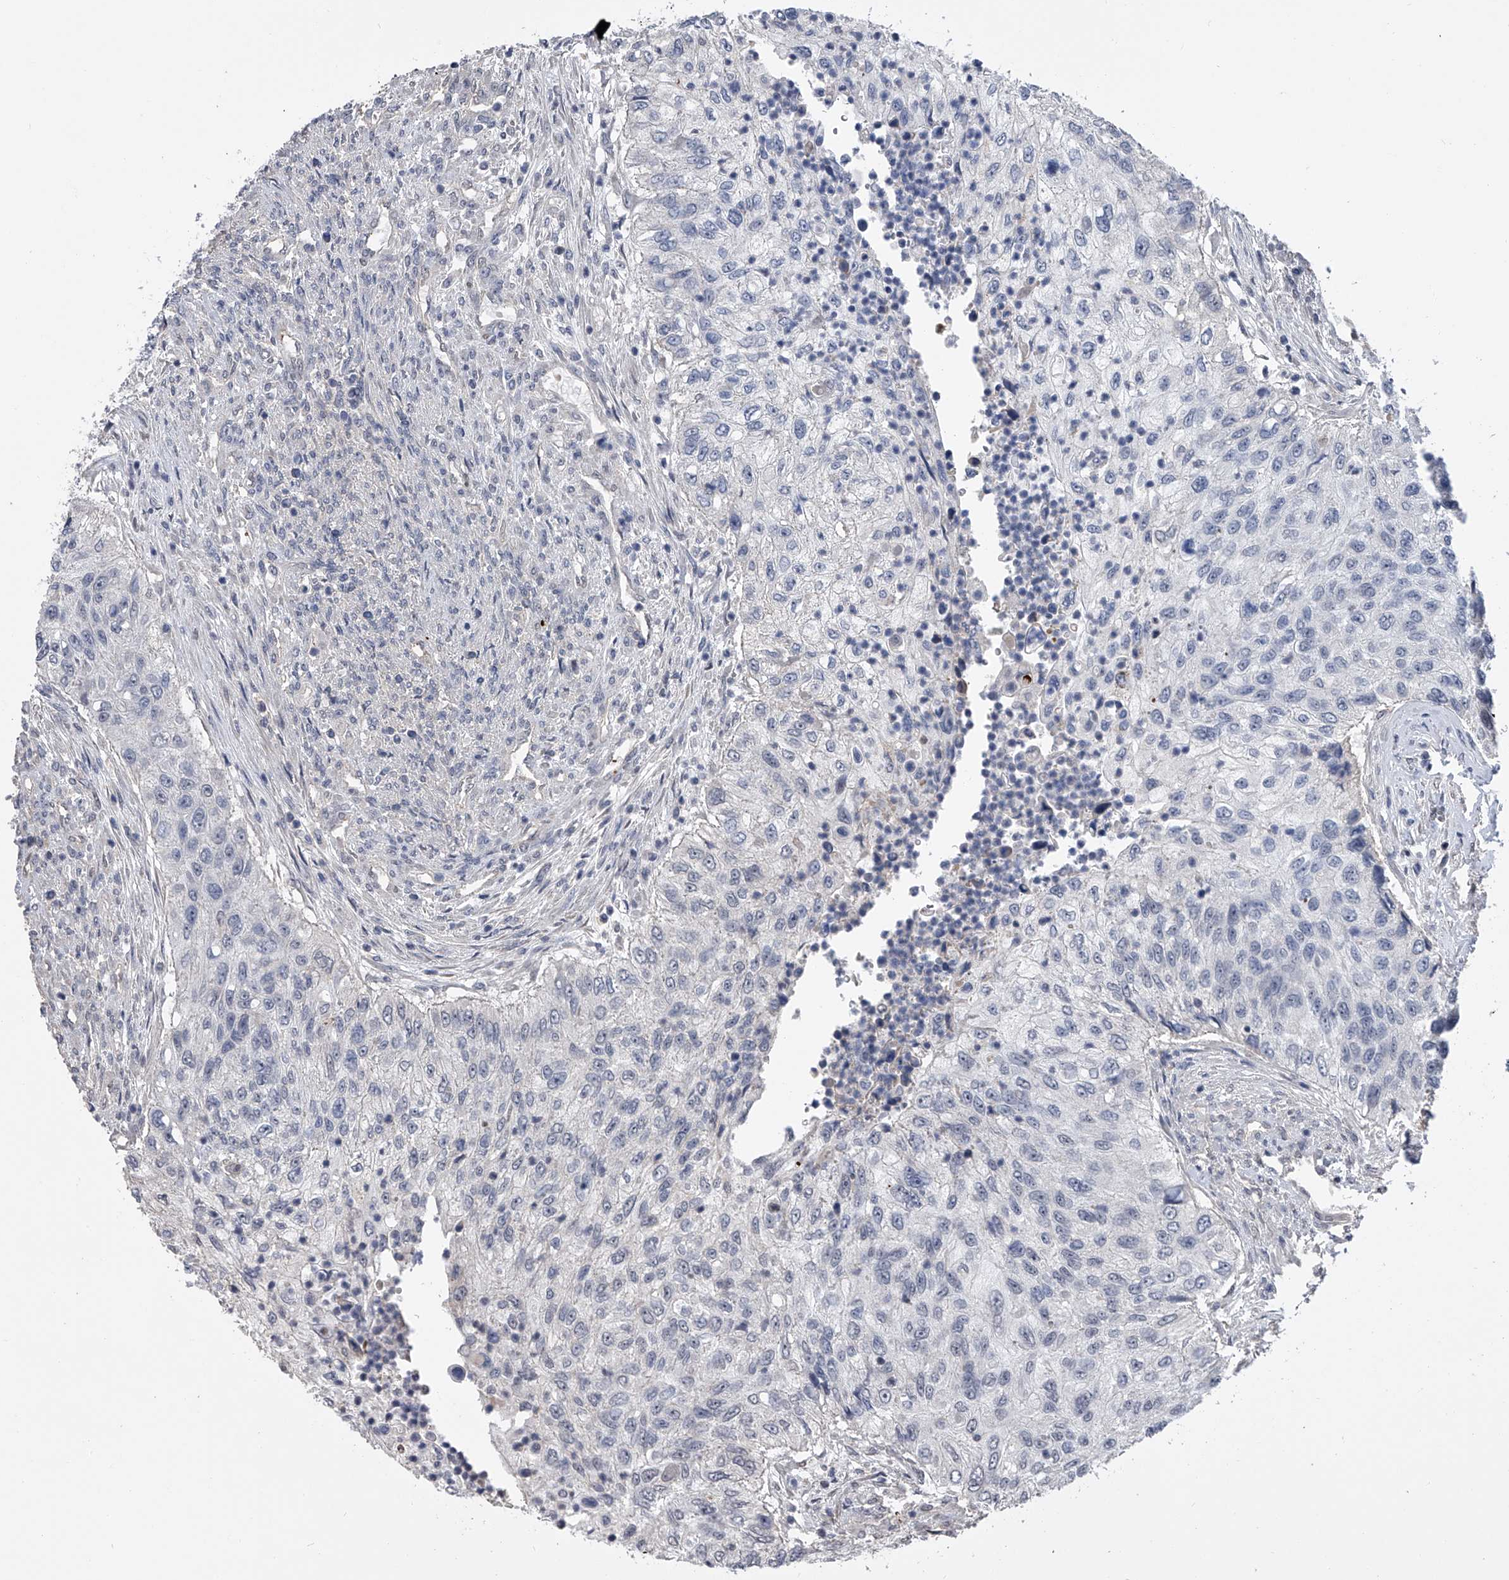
{"staining": {"intensity": "negative", "quantity": "none", "location": "none"}, "tissue": "urothelial cancer", "cell_type": "Tumor cells", "image_type": "cancer", "snomed": [{"axis": "morphology", "description": "Urothelial carcinoma, High grade"}, {"axis": "topography", "description": "Urinary bladder"}], "caption": "Image shows no significant protein positivity in tumor cells of urothelial cancer.", "gene": "ZNF426", "patient": {"sex": "female", "age": 60}}